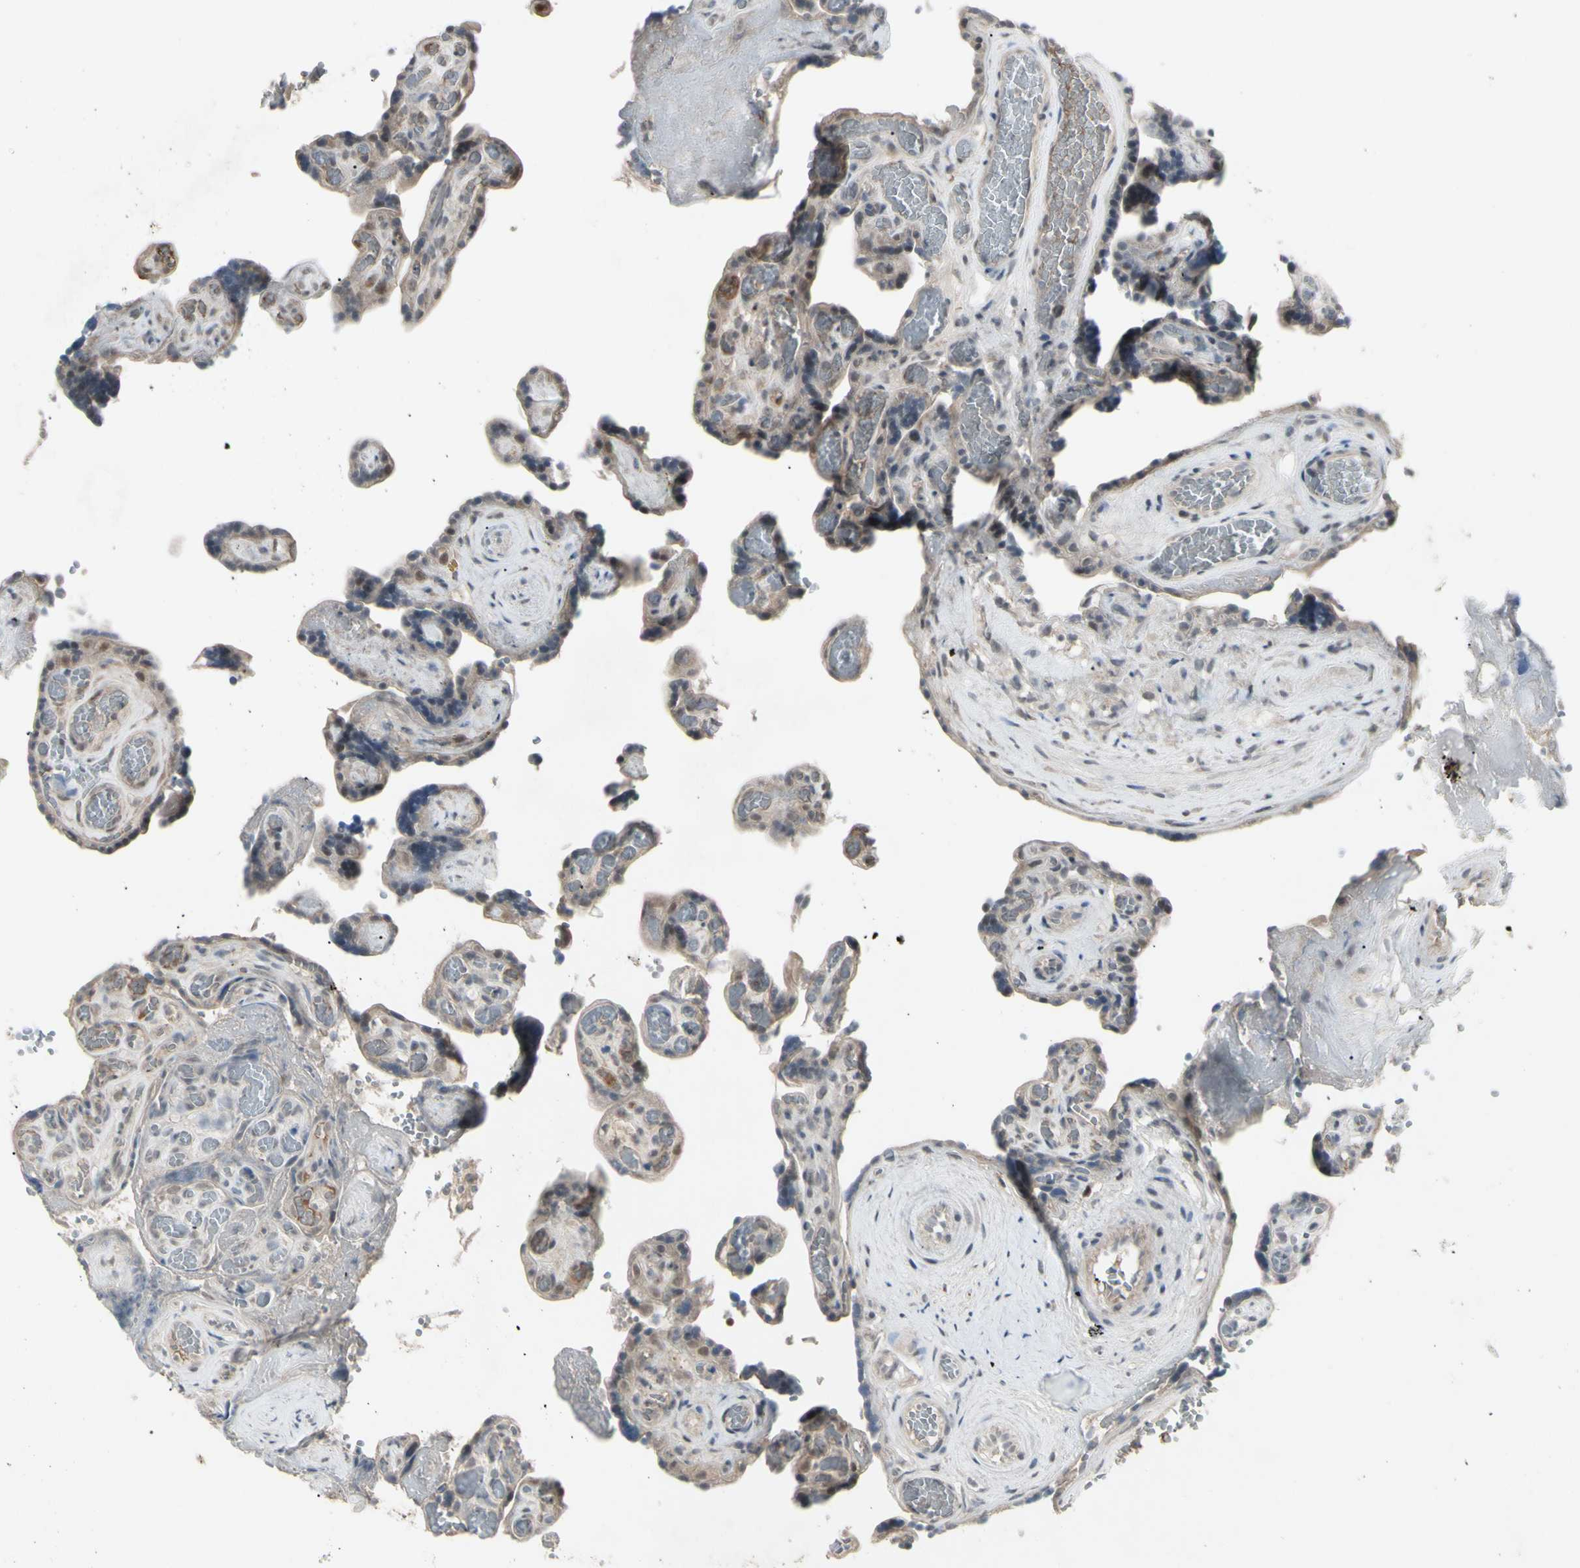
{"staining": {"intensity": "moderate", "quantity": "<25%", "location": "nuclear"}, "tissue": "placenta", "cell_type": "Trophoblastic cells", "image_type": "normal", "snomed": [{"axis": "morphology", "description": "Normal tissue, NOS"}, {"axis": "topography", "description": "Placenta"}], "caption": "Protein staining of normal placenta shows moderate nuclear expression in approximately <25% of trophoblastic cells.", "gene": "PIAS4", "patient": {"sex": "female", "age": 30}}